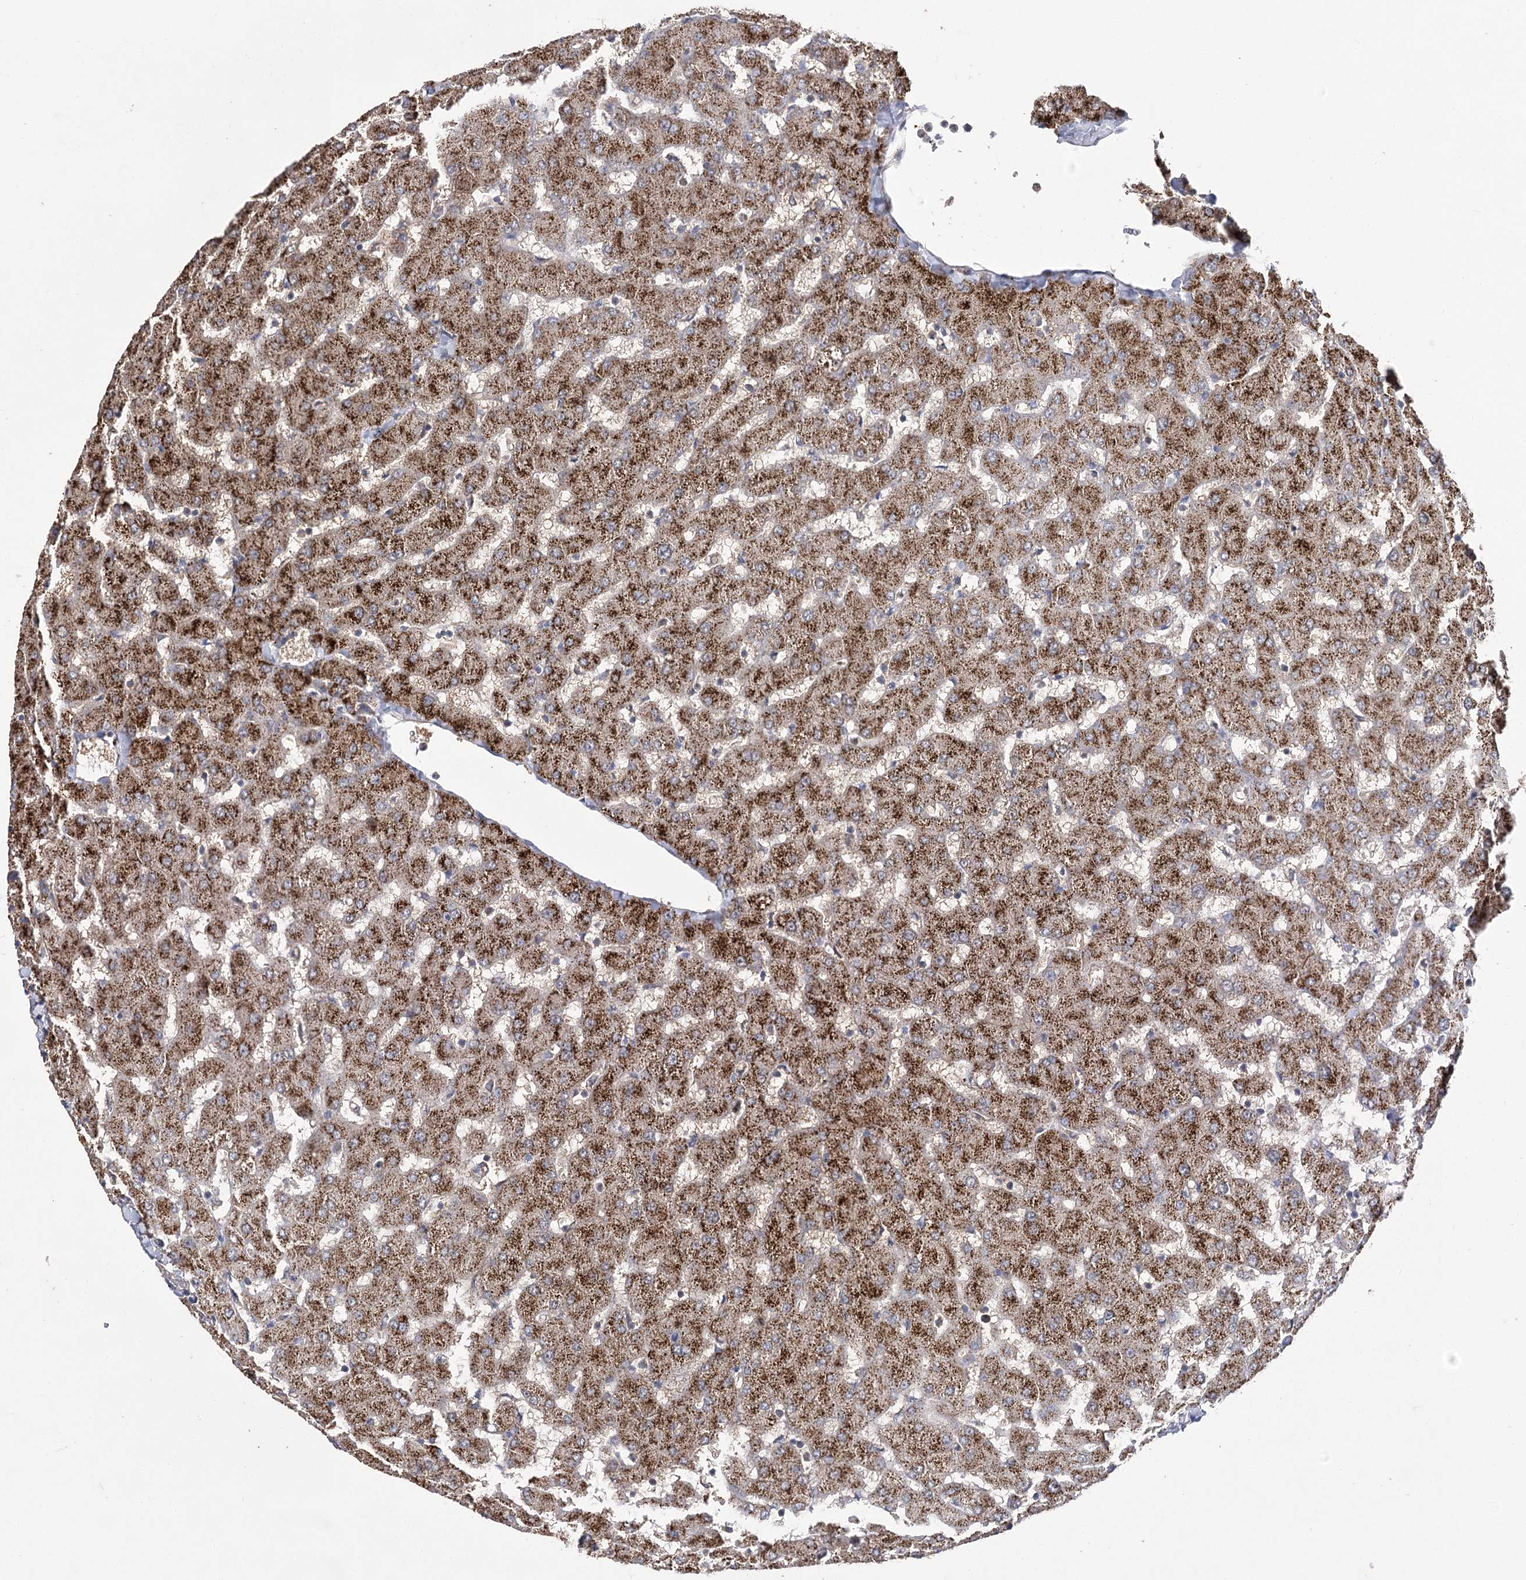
{"staining": {"intensity": "negative", "quantity": "none", "location": "none"}, "tissue": "liver", "cell_type": "Cholangiocytes", "image_type": "normal", "snomed": [{"axis": "morphology", "description": "Normal tissue, NOS"}, {"axis": "topography", "description": "Liver"}], "caption": "Cholangiocytes show no significant expression in unremarkable liver.", "gene": "AURKC", "patient": {"sex": "female", "age": 63}}